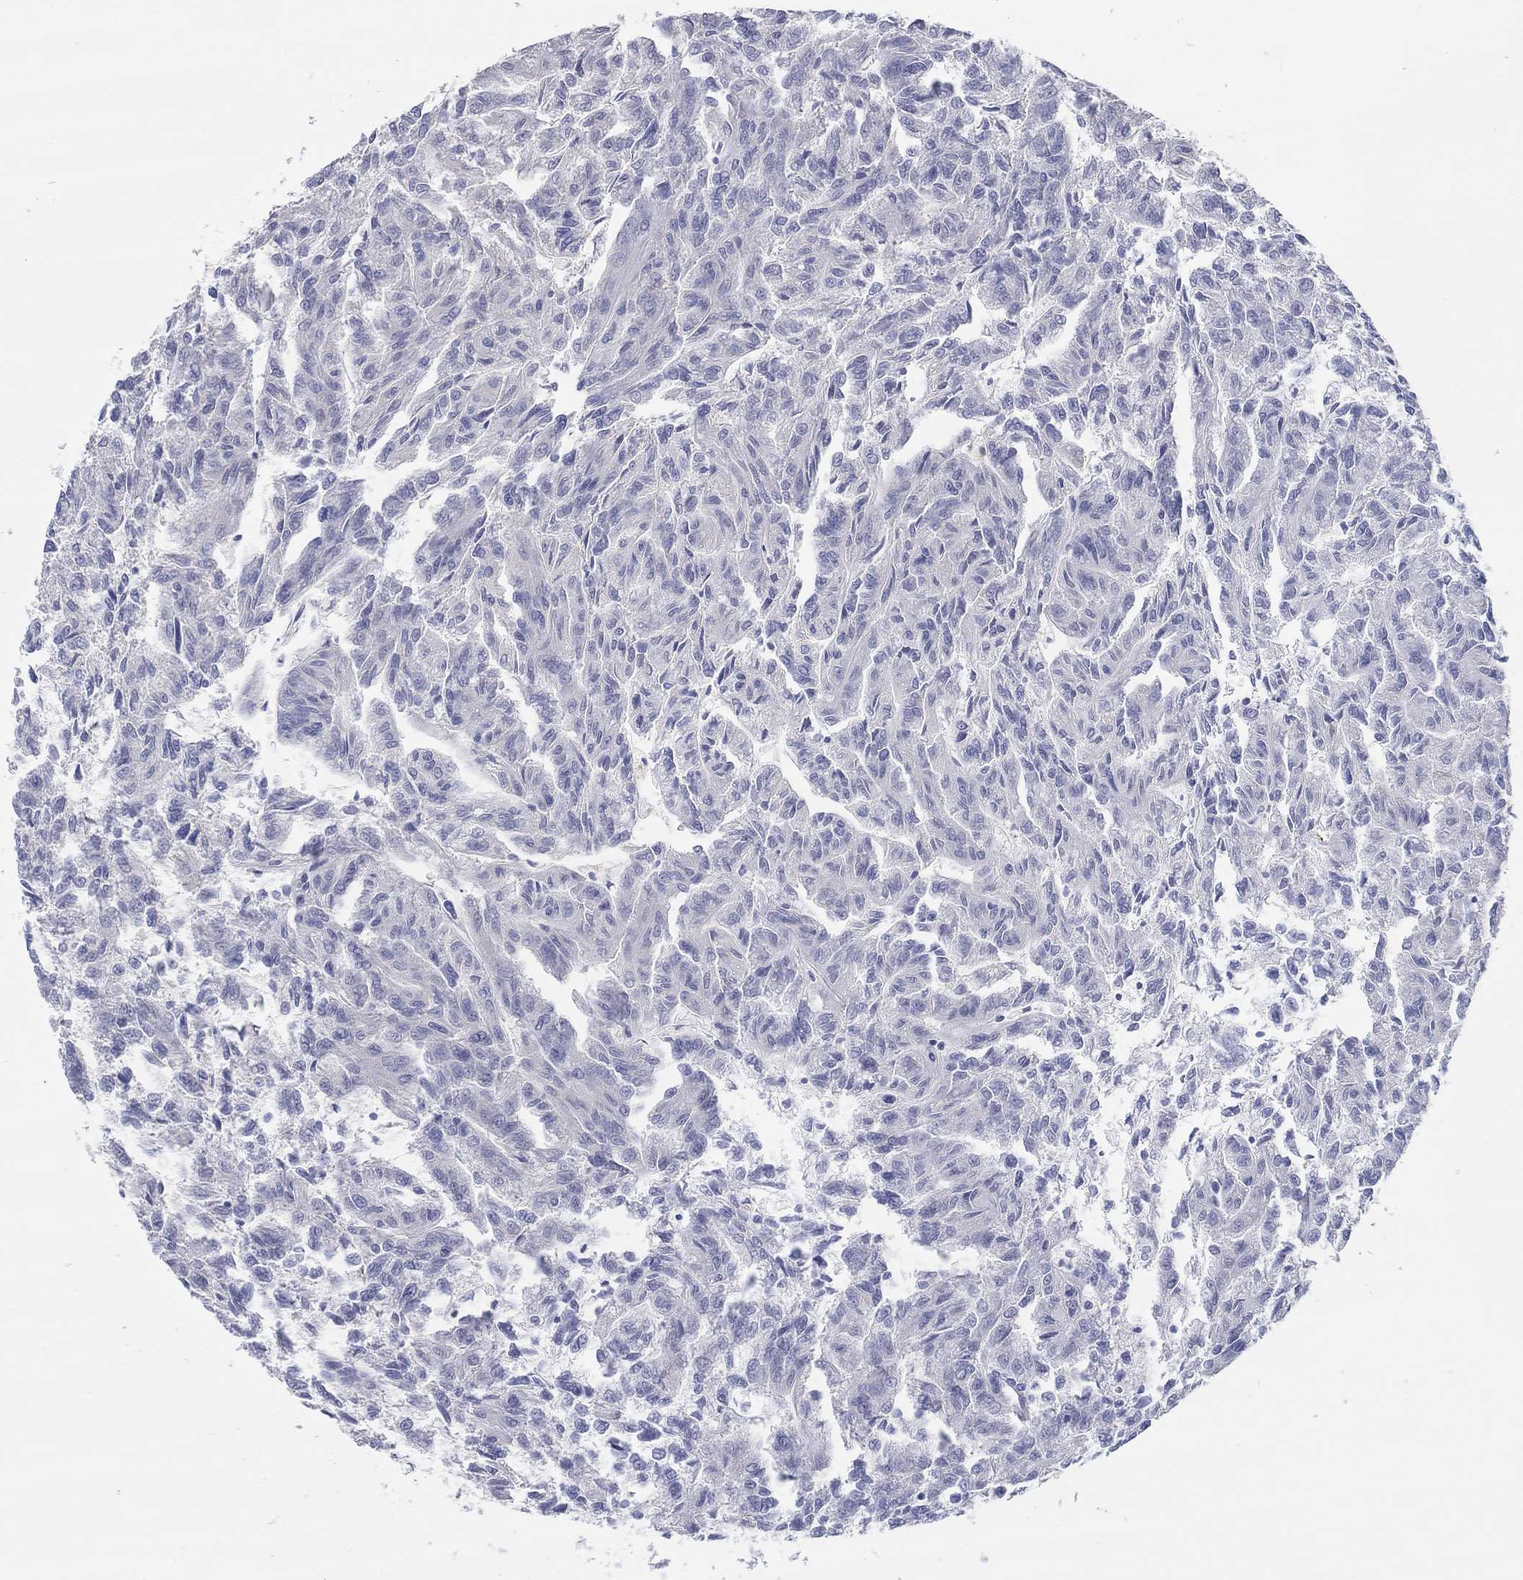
{"staining": {"intensity": "negative", "quantity": "none", "location": "none"}, "tissue": "renal cancer", "cell_type": "Tumor cells", "image_type": "cancer", "snomed": [{"axis": "morphology", "description": "Adenocarcinoma, NOS"}, {"axis": "topography", "description": "Kidney"}], "caption": "DAB immunohistochemical staining of renal cancer shows no significant staining in tumor cells.", "gene": "LRRC4C", "patient": {"sex": "male", "age": 79}}